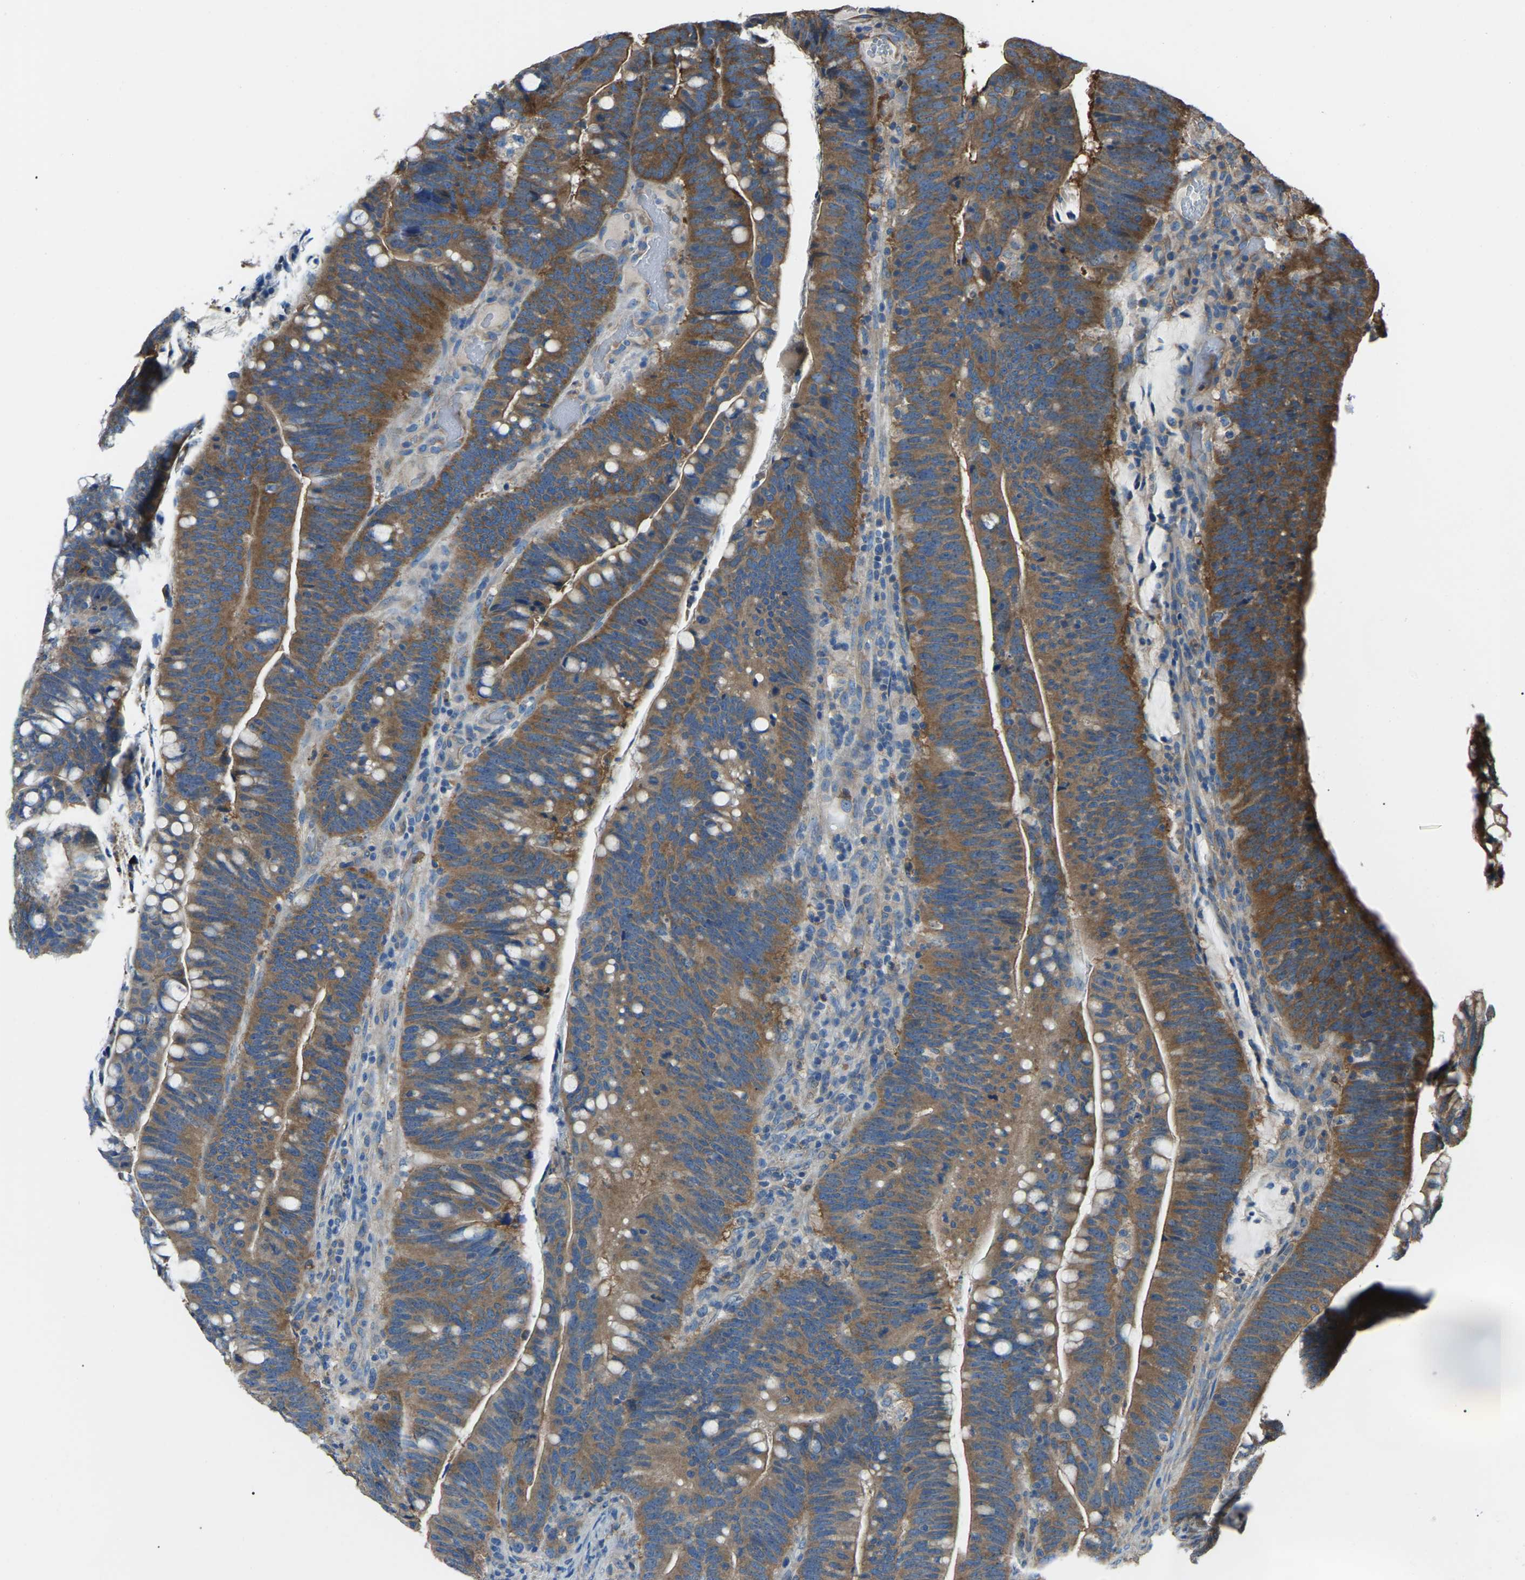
{"staining": {"intensity": "strong", "quantity": ">75%", "location": "cytoplasmic/membranous"}, "tissue": "colorectal cancer", "cell_type": "Tumor cells", "image_type": "cancer", "snomed": [{"axis": "morphology", "description": "Normal tissue, NOS"}, {"axis": "morphology", "description": "Adenocarcinoma, NOS"}, {"axis": "topography", "description": "Colon"}], "caption": "This photomicrograph shows IHC staining of colorectal cancer (adenocarcinoma), with high strong cytoplasmic/membranous expression in approximately >75% of tumor cells.", "gene": "AIMP1", "patient": {"sex": "female", "age": 66}}